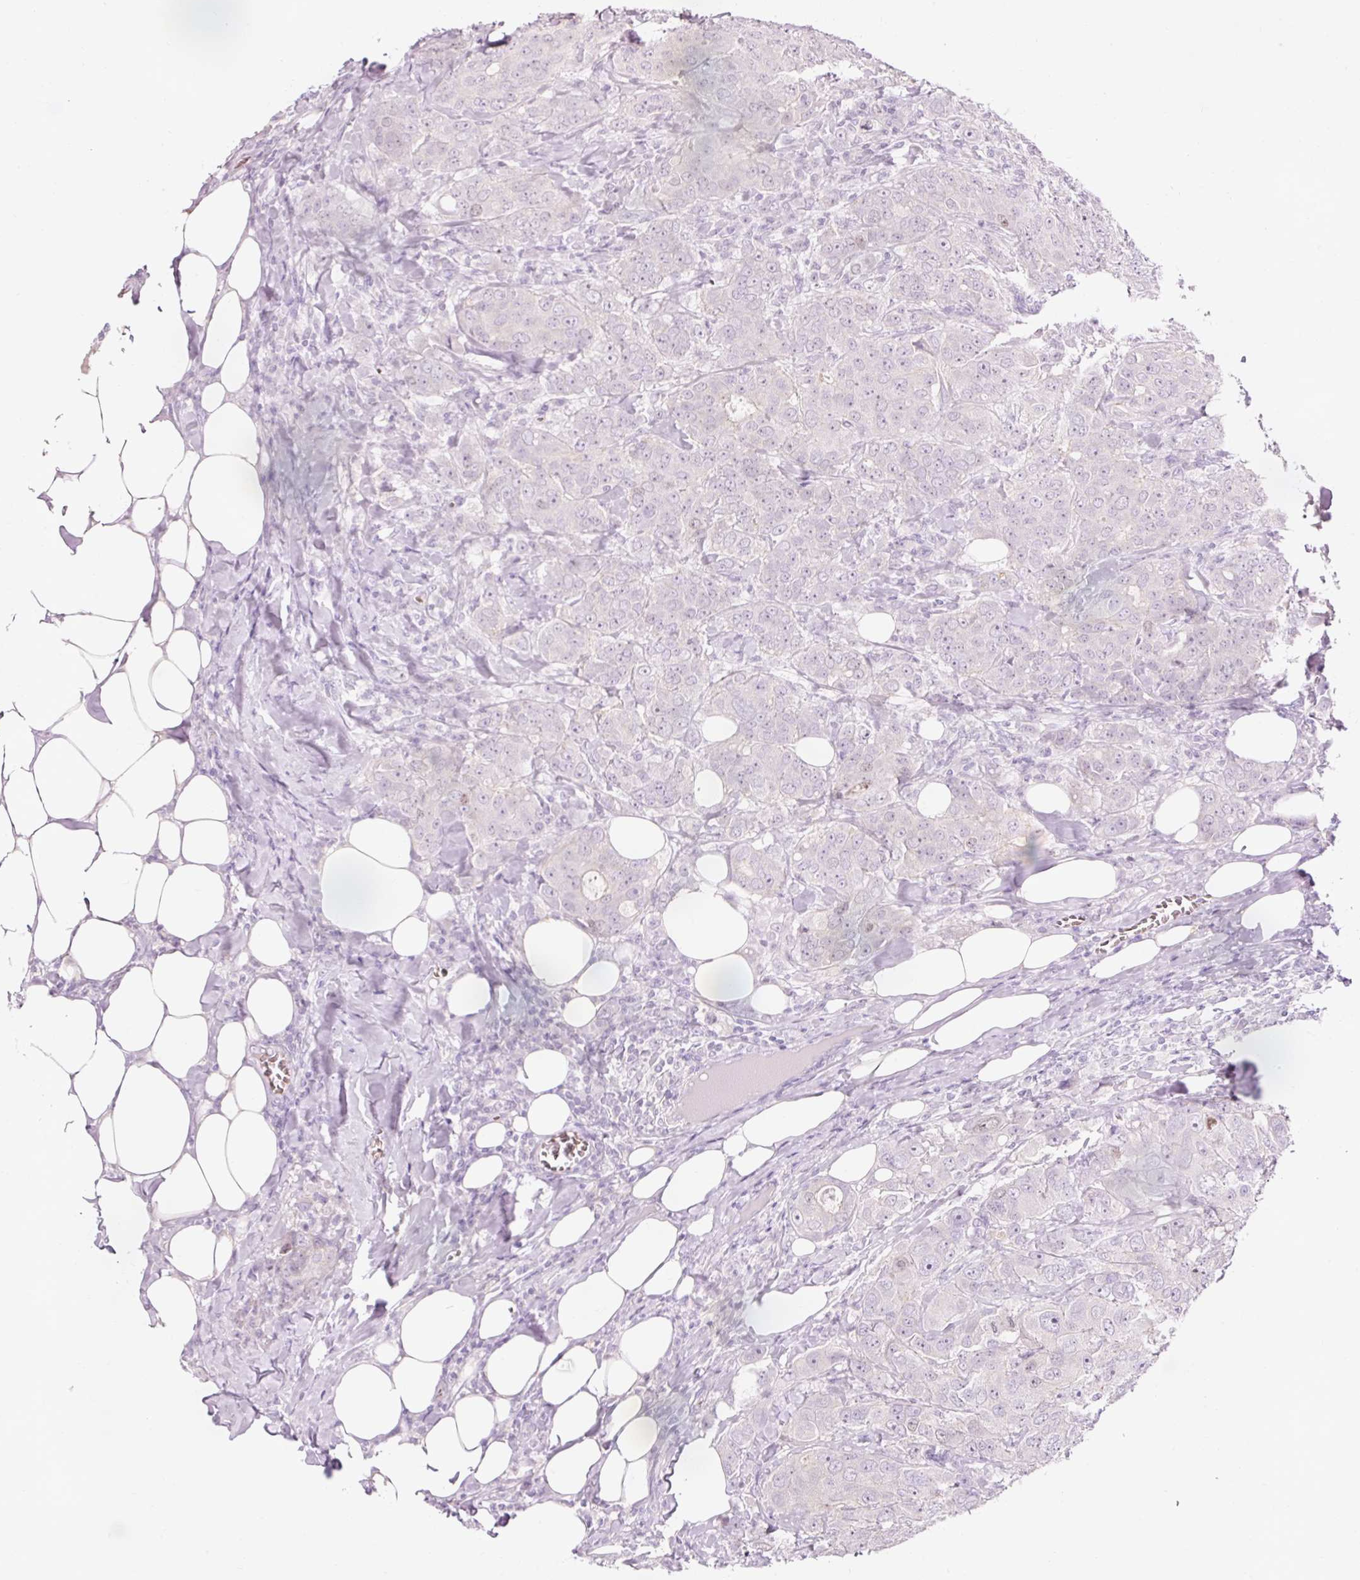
{"staining": {"intensity": "negative", "quantity": "none", "location": "none"}, "tissue": "breast cancer", "cell_type": "Tumor cells", "image_type": "cancer", "snomed": [{"axis": "morphology", "description": "Duct carcinoma"}, {"axis": "topography", "description": "Breast"}], "caption": "A high-resolution micrograph shows immunohistochemistry staining of infiltrating ductal carcinoma (breast), which exhibits no significant positivity in tumor cells. Brightfield microscopy of IHC stained with DAB (brown) and hematoxylin (blue), captured at high magnification.", "gene": "DHRS11", "patient": {"sex": "female", "age": 43}}